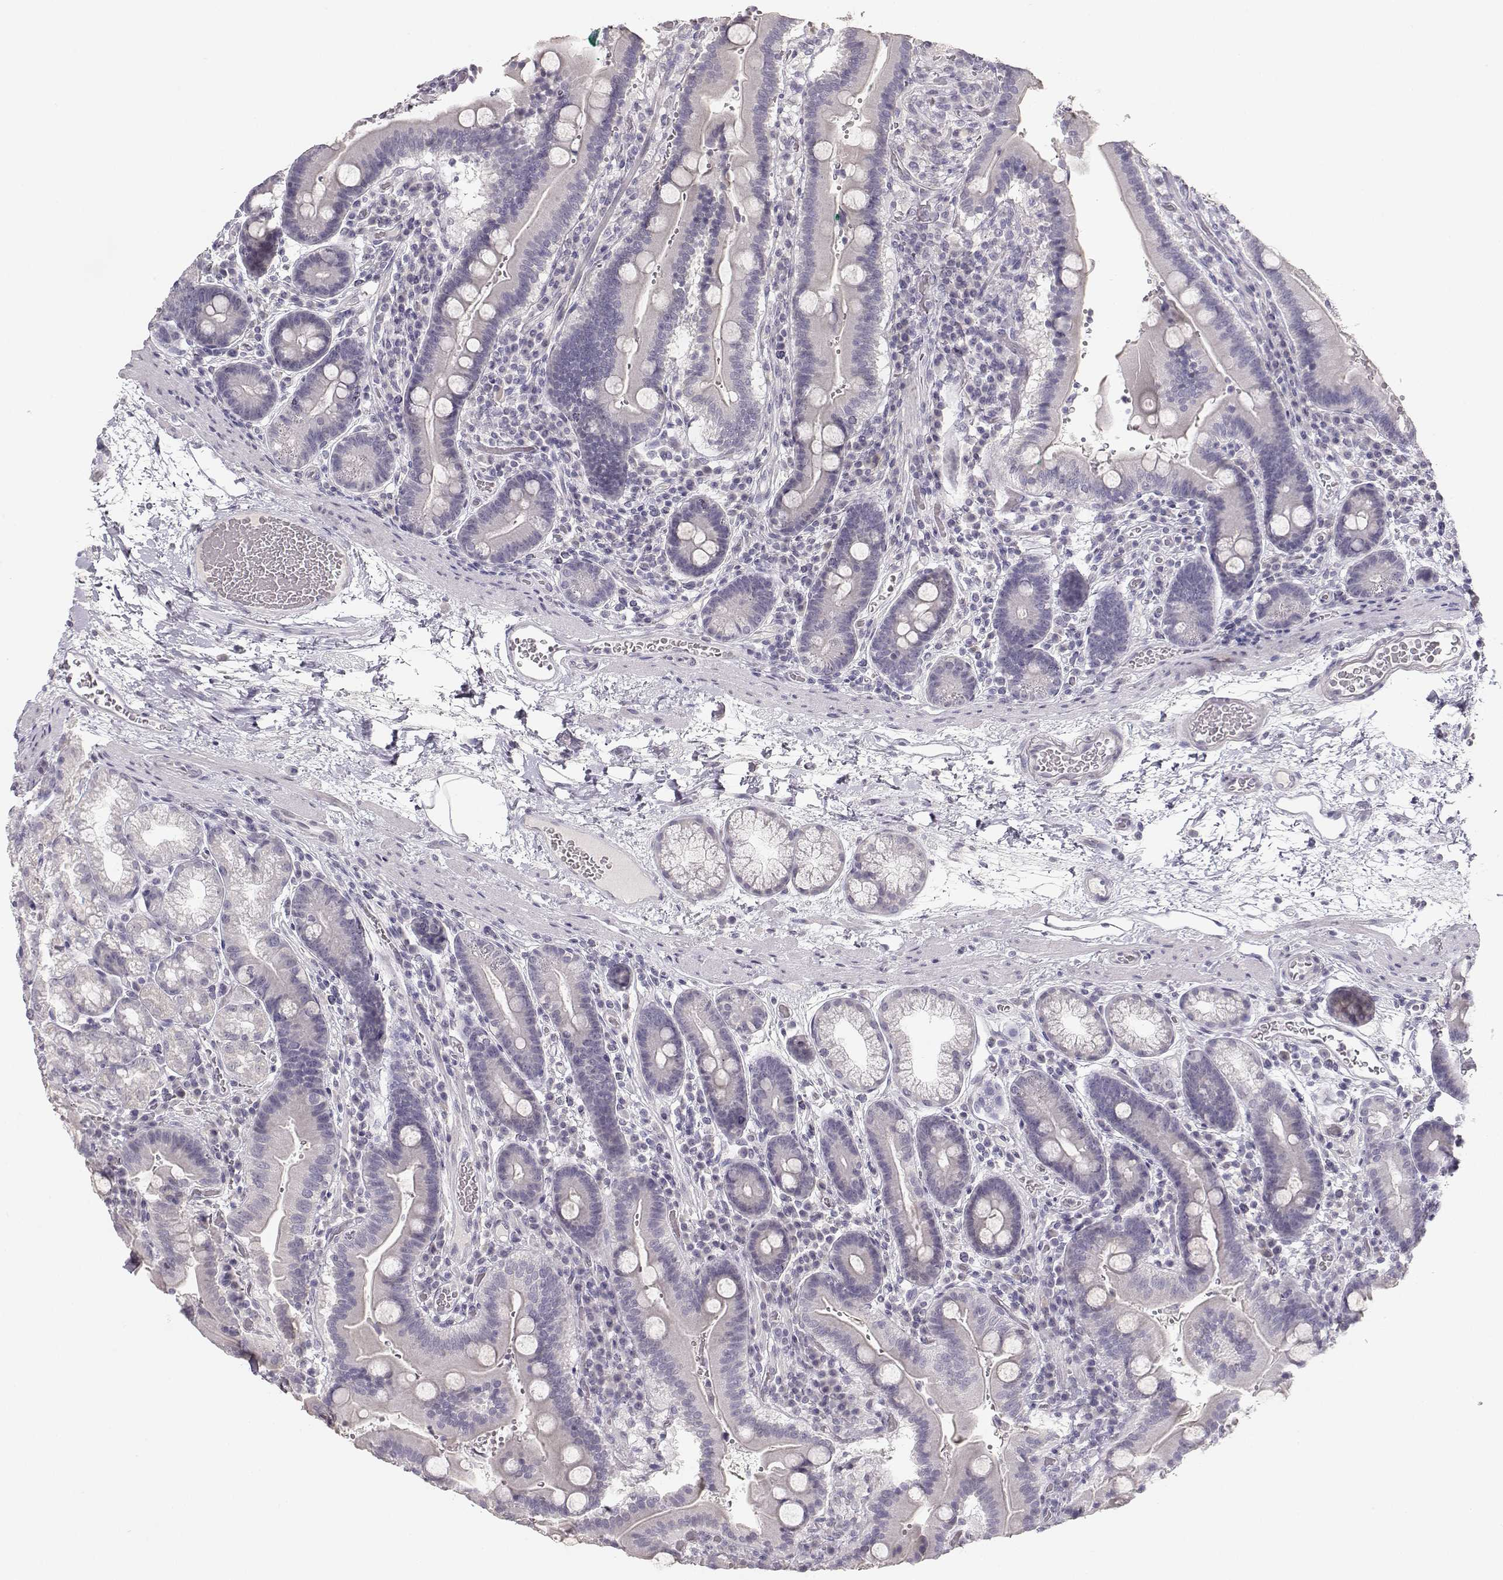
{"staining": {"intensity": "negative", "quantity": "none", "location": "none"}, "tissue": "duodenum", "cell_type": "Glandular cells", "image_type": "normal", "snomed": [{"axis": "morphology", "description": "Normal tissue, NOS"}, {"axis": "topography", "description": "Duodenum"}], "caption": "The micrograph reveals no staining of glandular cells in benign duodenum.", "gene": "TKTL1", "patient": {"sex": "female", "age": 62}}